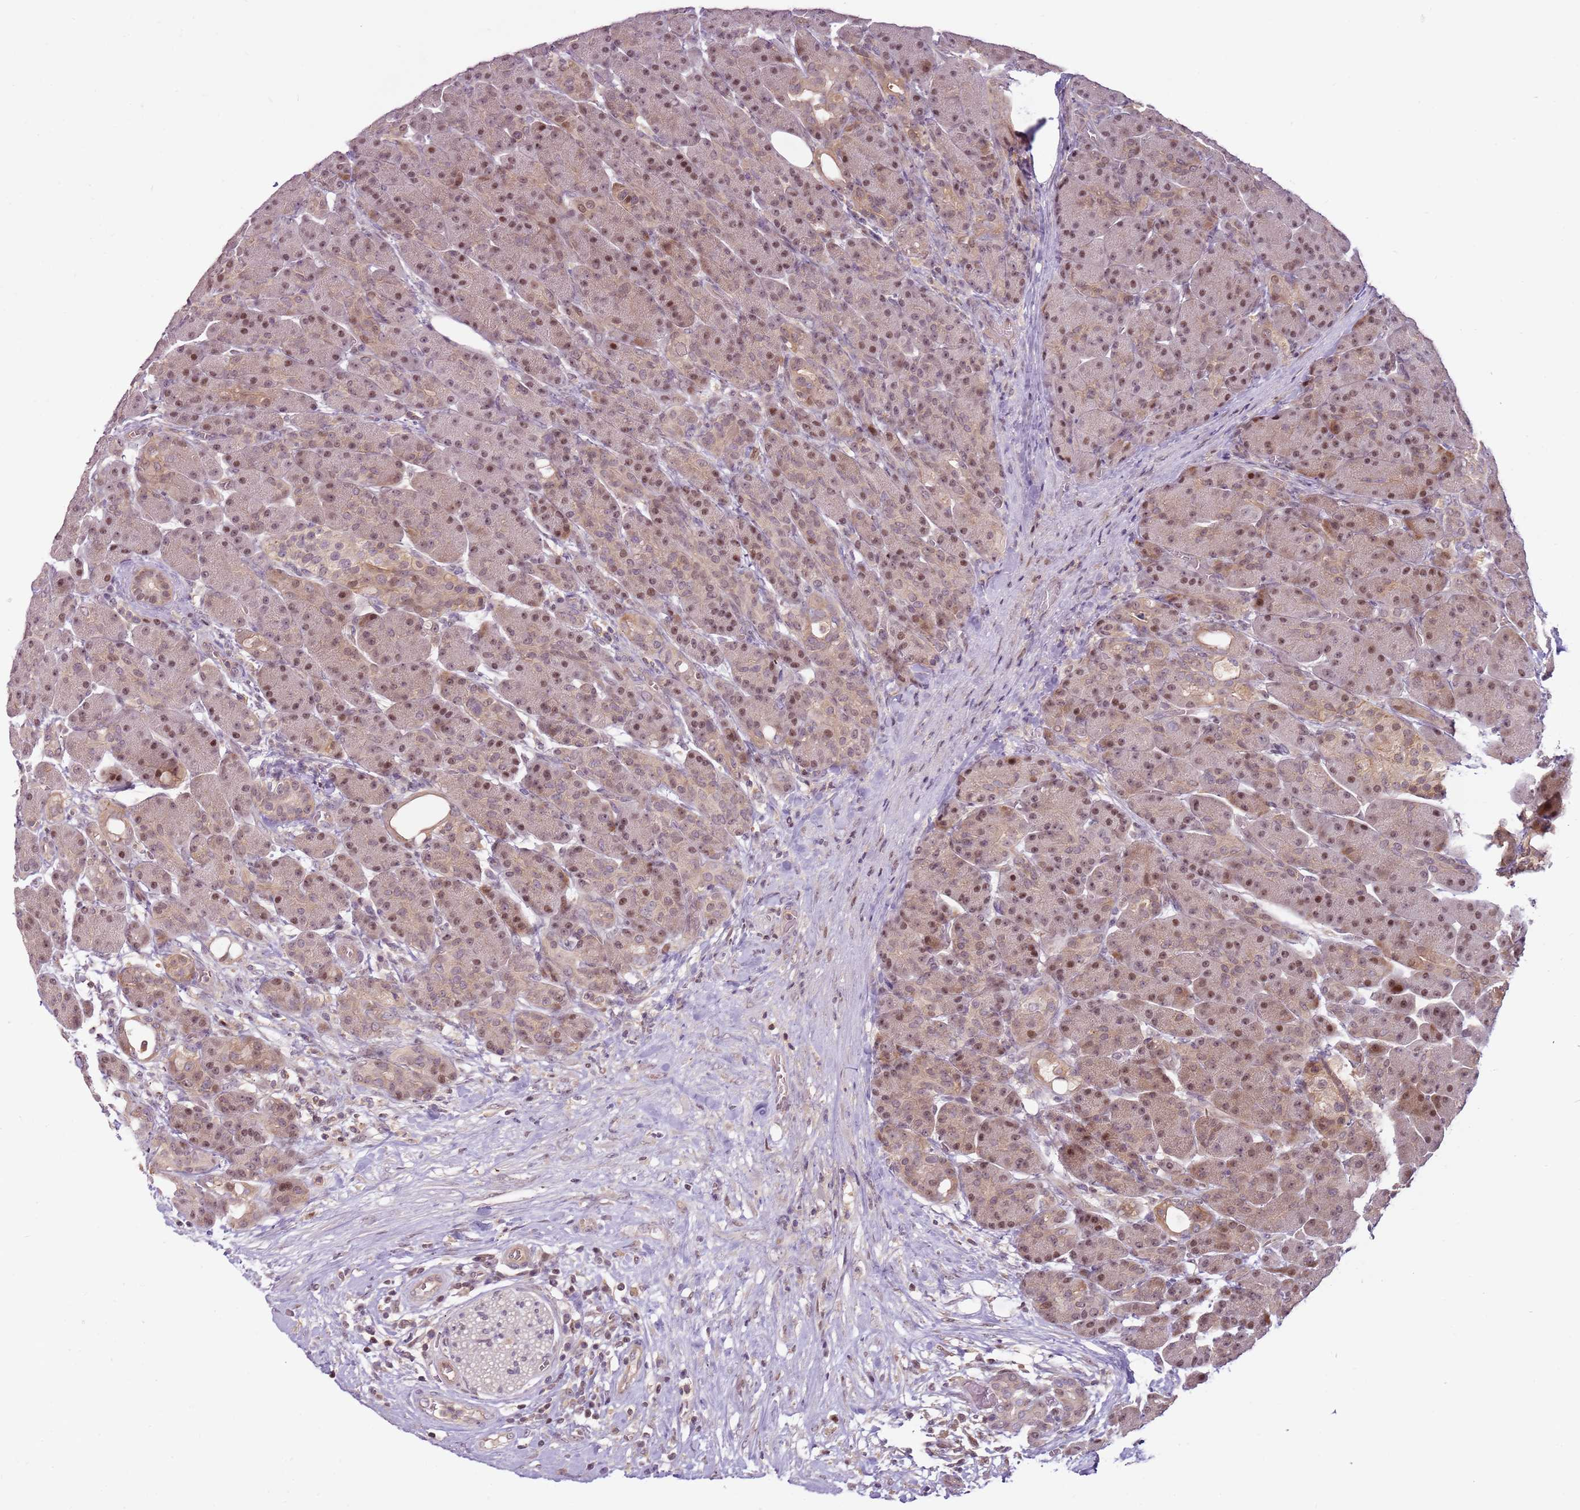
{"staining": {"intensity": "moderate", "quantity": ">75%", "location": "nuclear"}, "tissue": "pancreas", "cell_type": "Exocrine glandular cells", "image_type": "normal", "snomed": [{"axis": "morphology", "description": "Normal tissue, NOS"}, {"axis": "topography", "description": "Pancreas"}], "caption": "Protein positivity by IHC shows moderate nuclear expression in about >75% of exocrine glandular cells in benign pancreas.", "gene": "GSTO2", "patient": {"sex": "male", "age": 63}}